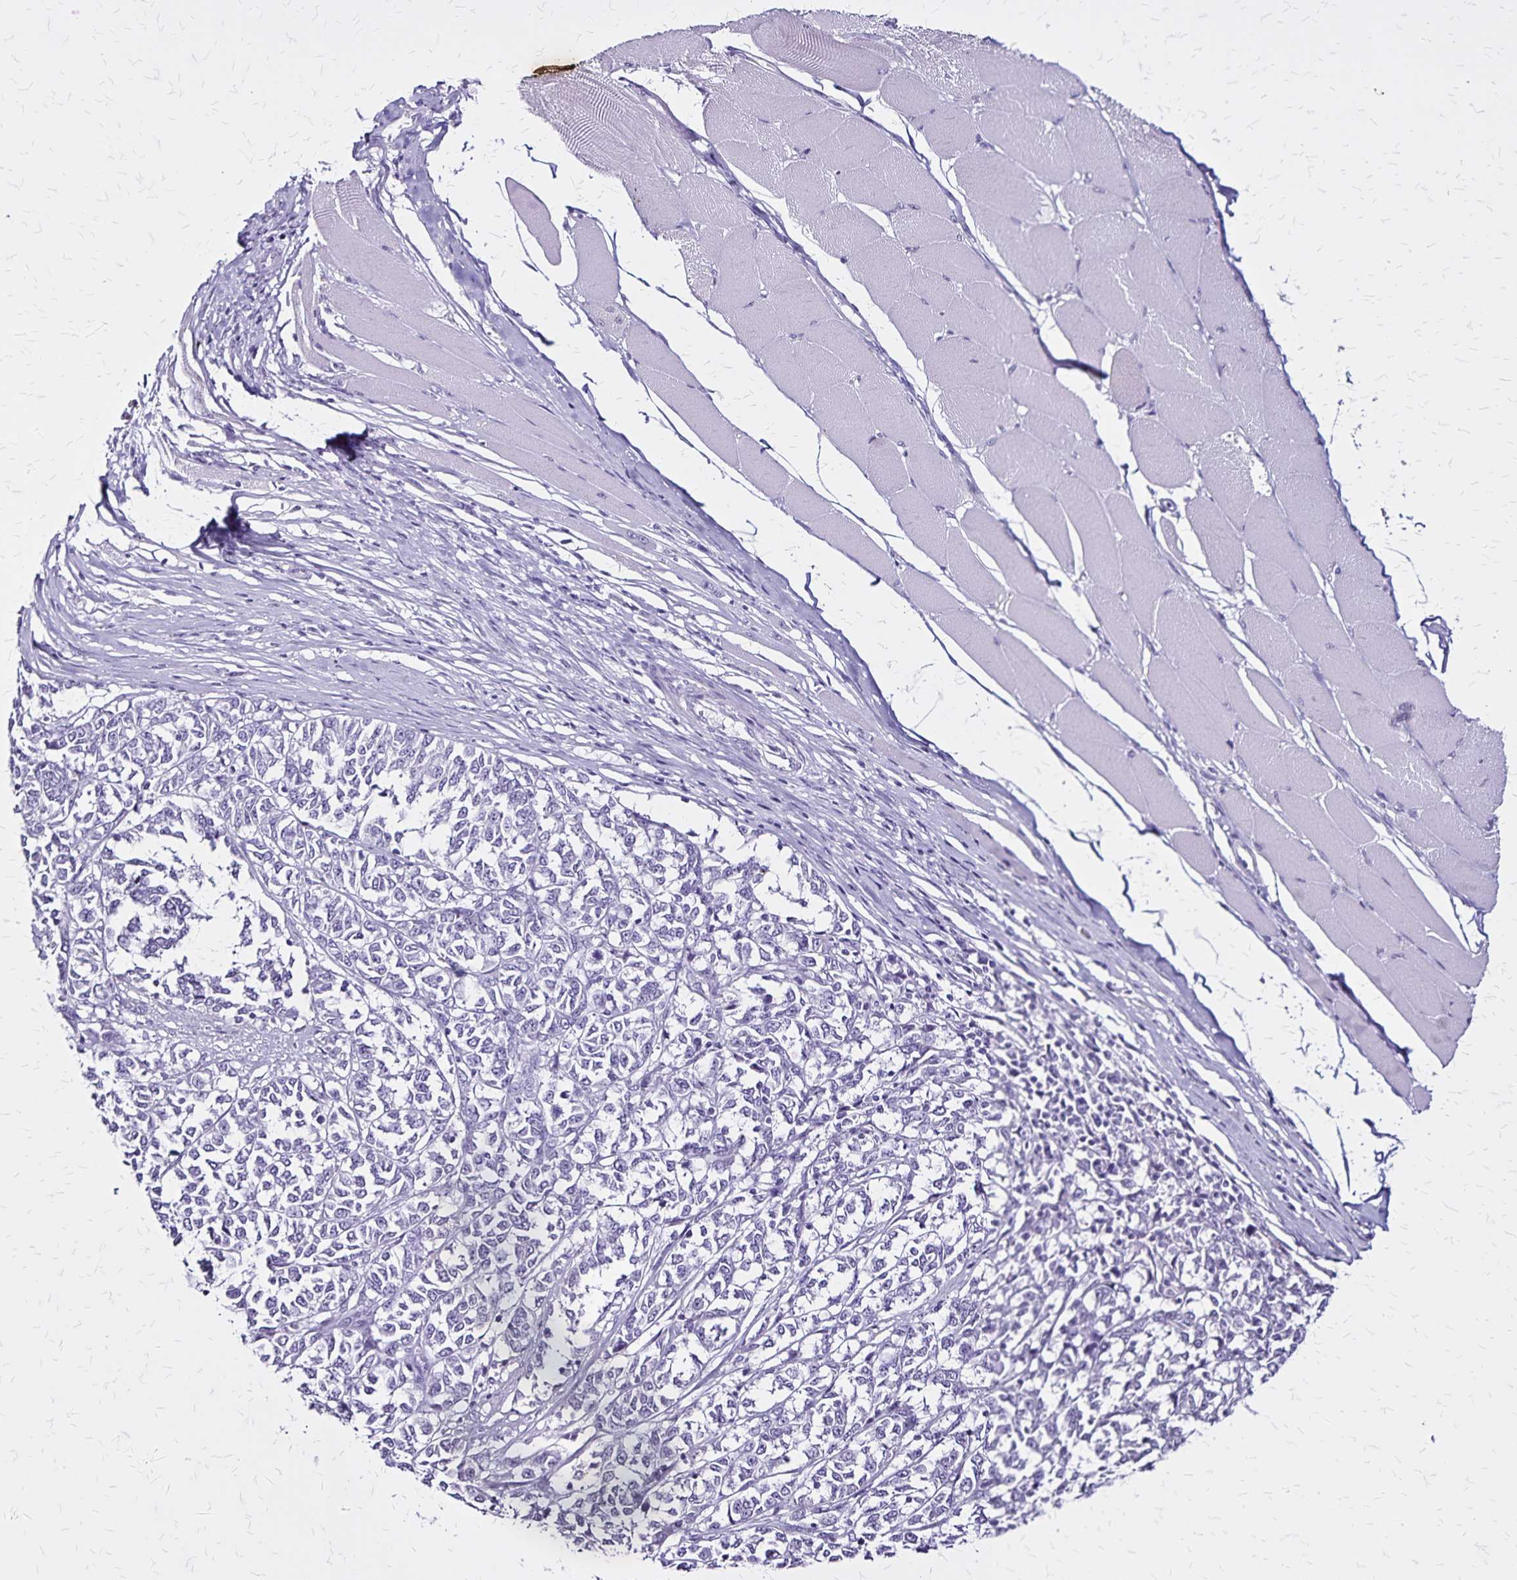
{"staining": {"intensity": "negative", "quantity": "none", "location": "none"}, "tissue": "melanoma", "cell_type": "Tumor cells", "image_type": "cancer", "snomed": [{"axis": "morphology", "description": "Malignant melanoma, NOS"}, {"axis": "topography", "description": "Skin"}], "caption": "Tumor cells show no significant protein expression in malignant melanoma. (DAB immunohistochemistry (IHC) with hematoxylin counter stain).", "gene": "KRT2", "patient": {"sex": "female", "age": 72}}